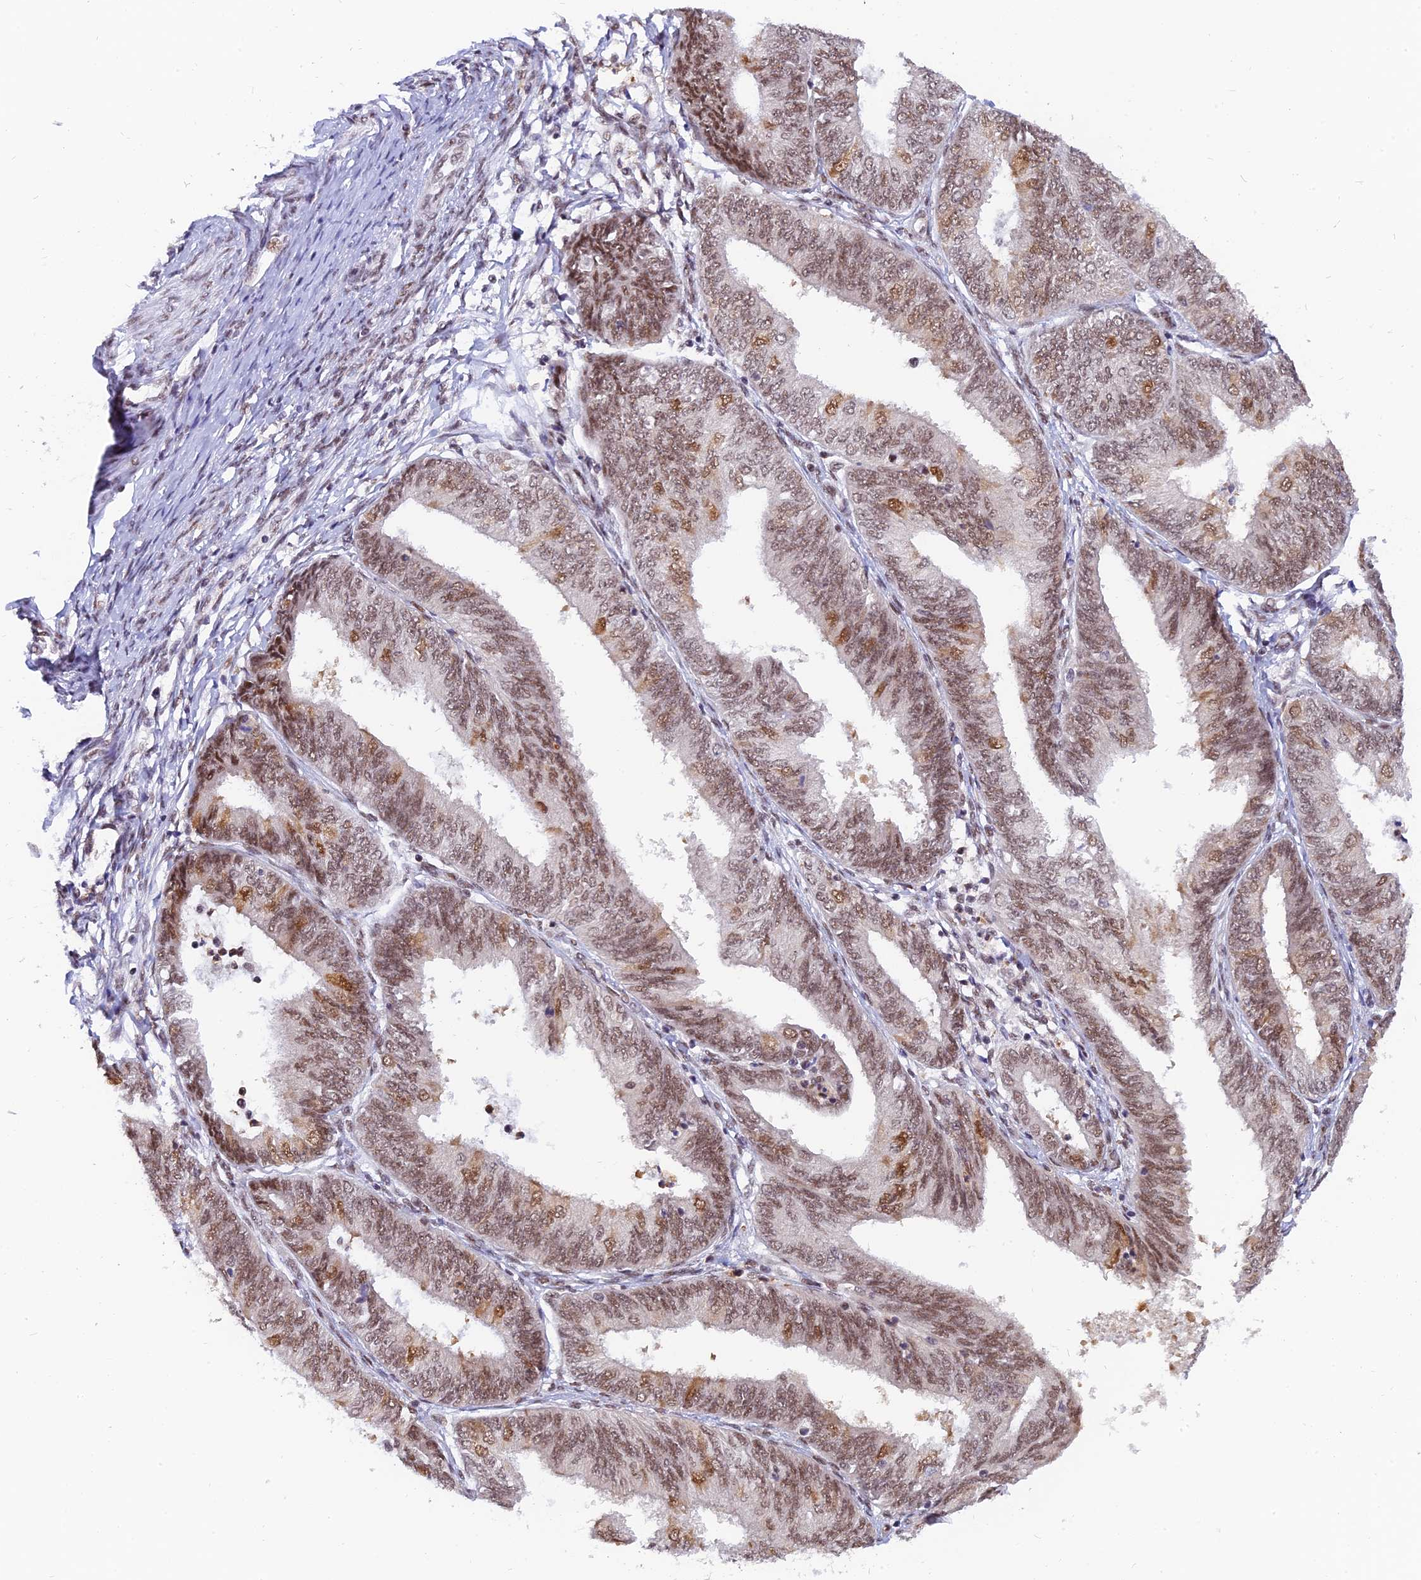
{"staining": {"intensity": "moderate", "quantity": ">75%", "location": "nuclear"}, "tissue": "endometrial cancer", "cell_type": "Tumor cells", "image_type": "cancer", "snomed": [{"axis": "morphology", "description": "Adenocarcinoma, NOS"}, {"axis": "topography", "description": "Endometrium"}], "caption": "Adenocarcinoma (endometrial) stained with a brown dye demonstrates moderate nuclear positive staining in approximately >75% of tumor cells.", "gene": "DPY30", "patient": {"sex": "female", "age": 58}}